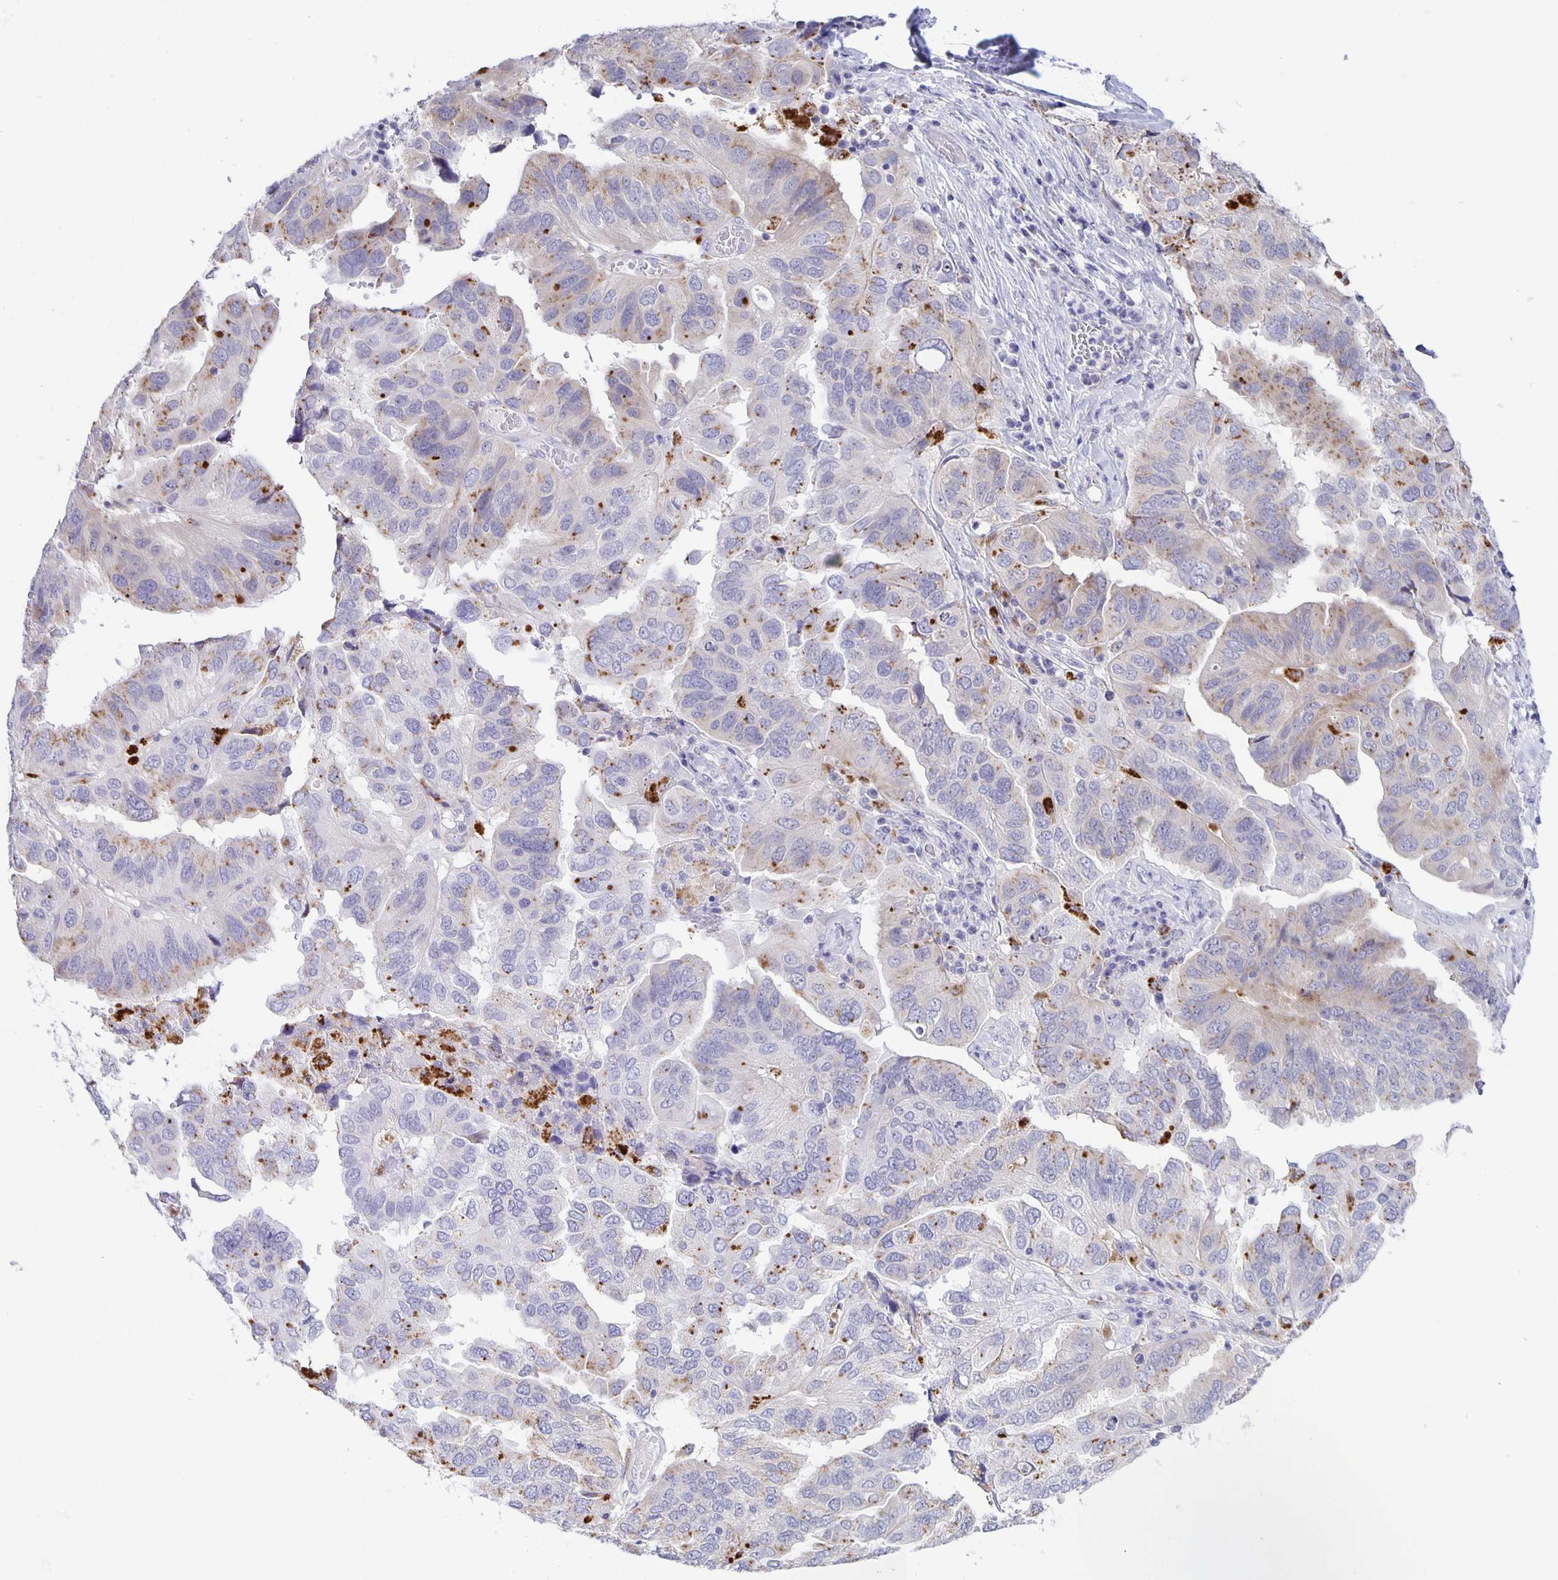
{"staining": {"intensity": "moderate", "quantity": "<25%", "location": "cytoplasmic/membranous"}, "tissue": "ovarian cancer", "cell_type": "Tumor cells", "image_type": "cancer", "snomed": [{"axis": "morphology", "description": "Cystadenocarcinoma, serous, NOS"}, {"axis": "topography", "description": "Ovary"}], "caption": "There is low levels of moderate cytoplasmic/membranous positivity in tumor cells of ovarian serous cystadenocarcinoma, as demonstrated by immunohistochemical staining (brown color).", "gene": "LIPA", "patient": {"sex": "female", "age": 79}}